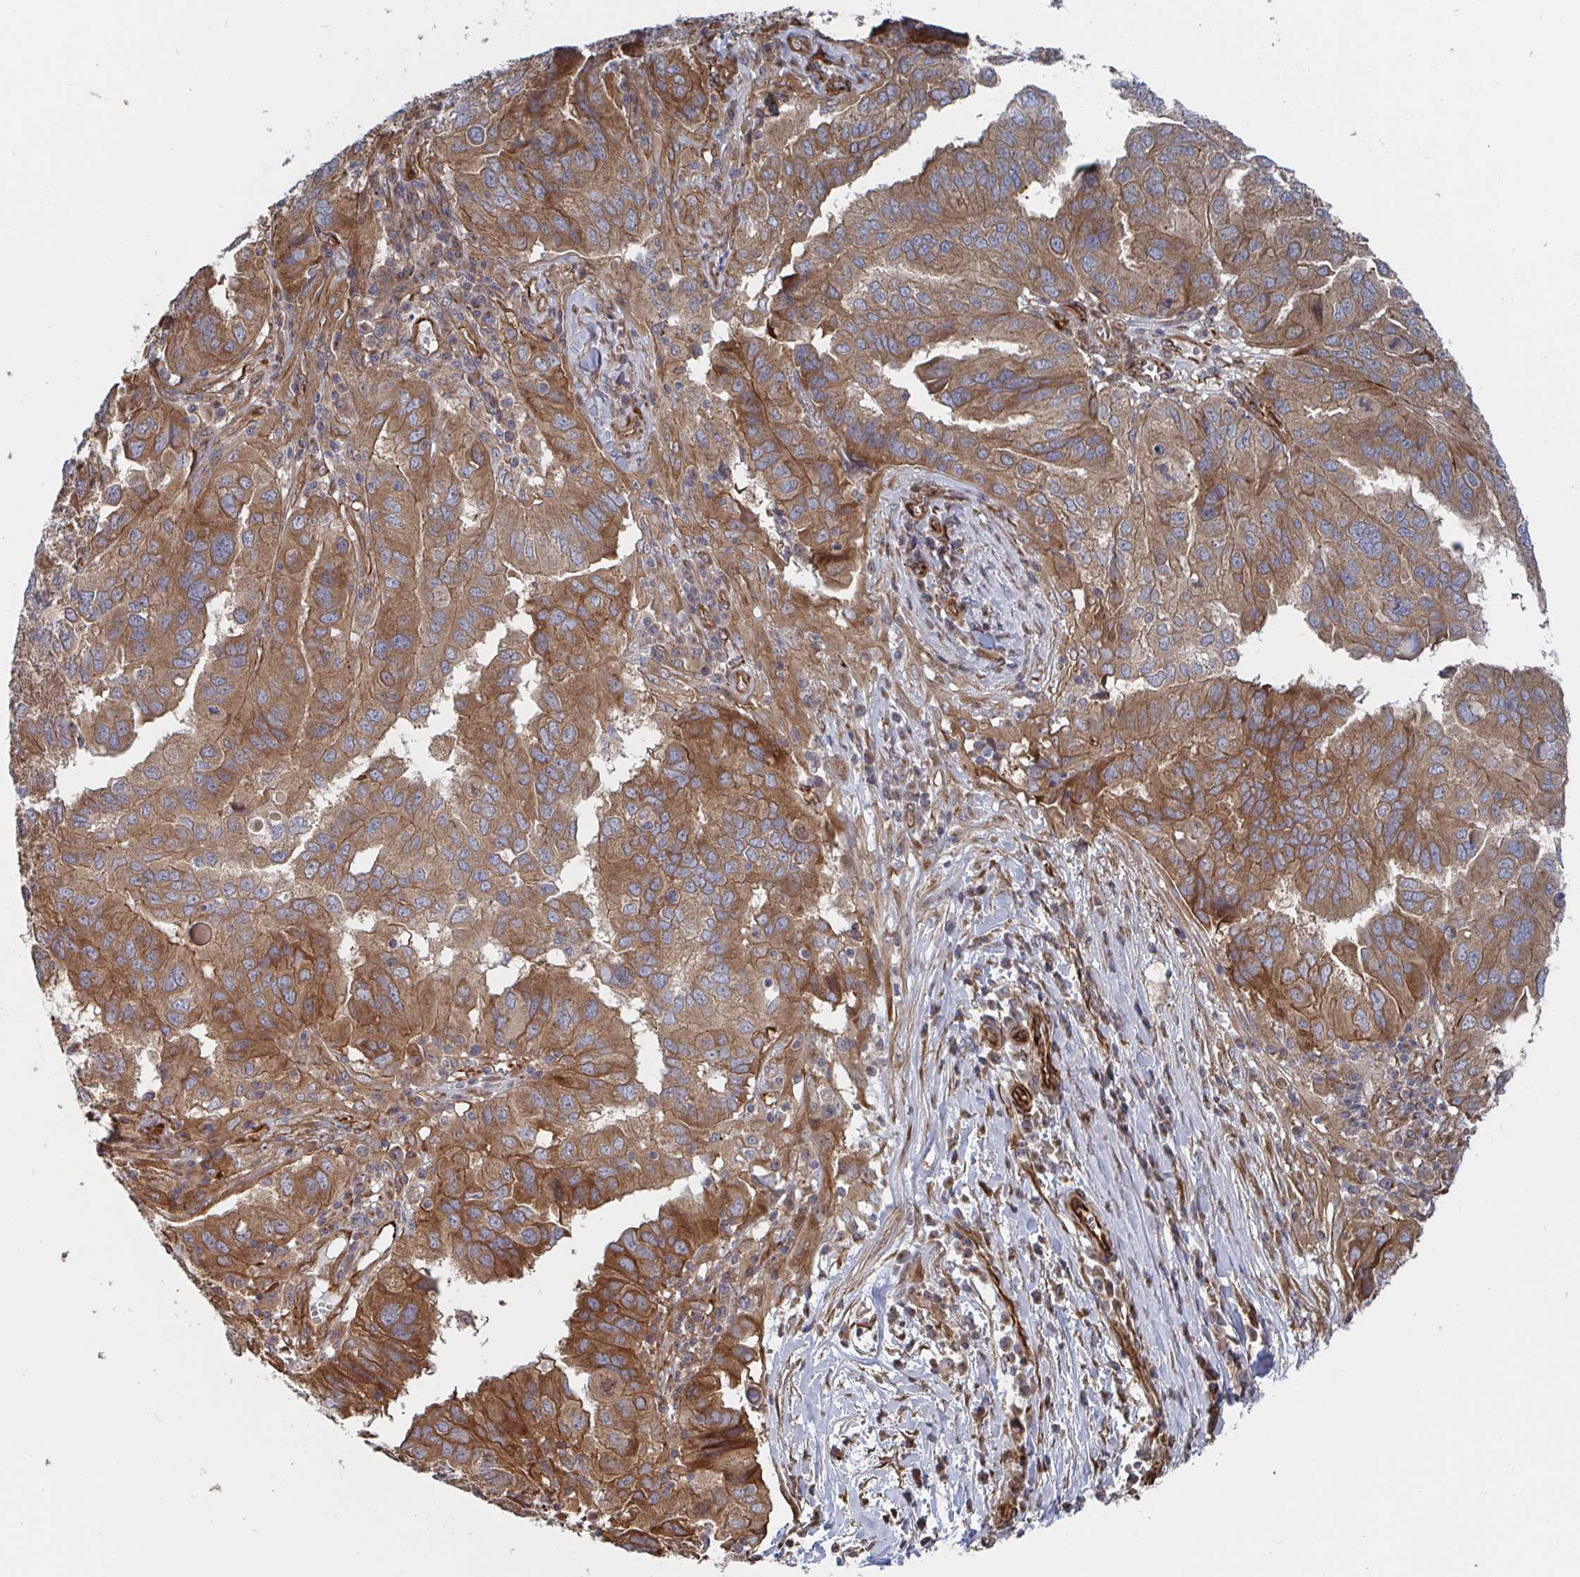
{"staining": {"intensity": "moderate", "quantity": ">75%", "location": "cytoplasmic/membranous"}, "tissue": "ovarian cancer", "cell_type": "Tumor cells", "image_type": "cancer", "snomed": [{"axis": "morphology", "description": "Cystadenocarcinoma, serous, NOS"}, {"axis": "topography", "description": "Ovary"}], "caption": "A medium amount of moderate cytoplasmic/membranous staining is identified in about >75% of tumor cells in ovarian cancer (serous cystadenocarcinoma) tissue. (DAB IHC with brightfield microscopy, high magnification).", "gene": "DVL3", "patient": {"sex": "female", "age": 79}}